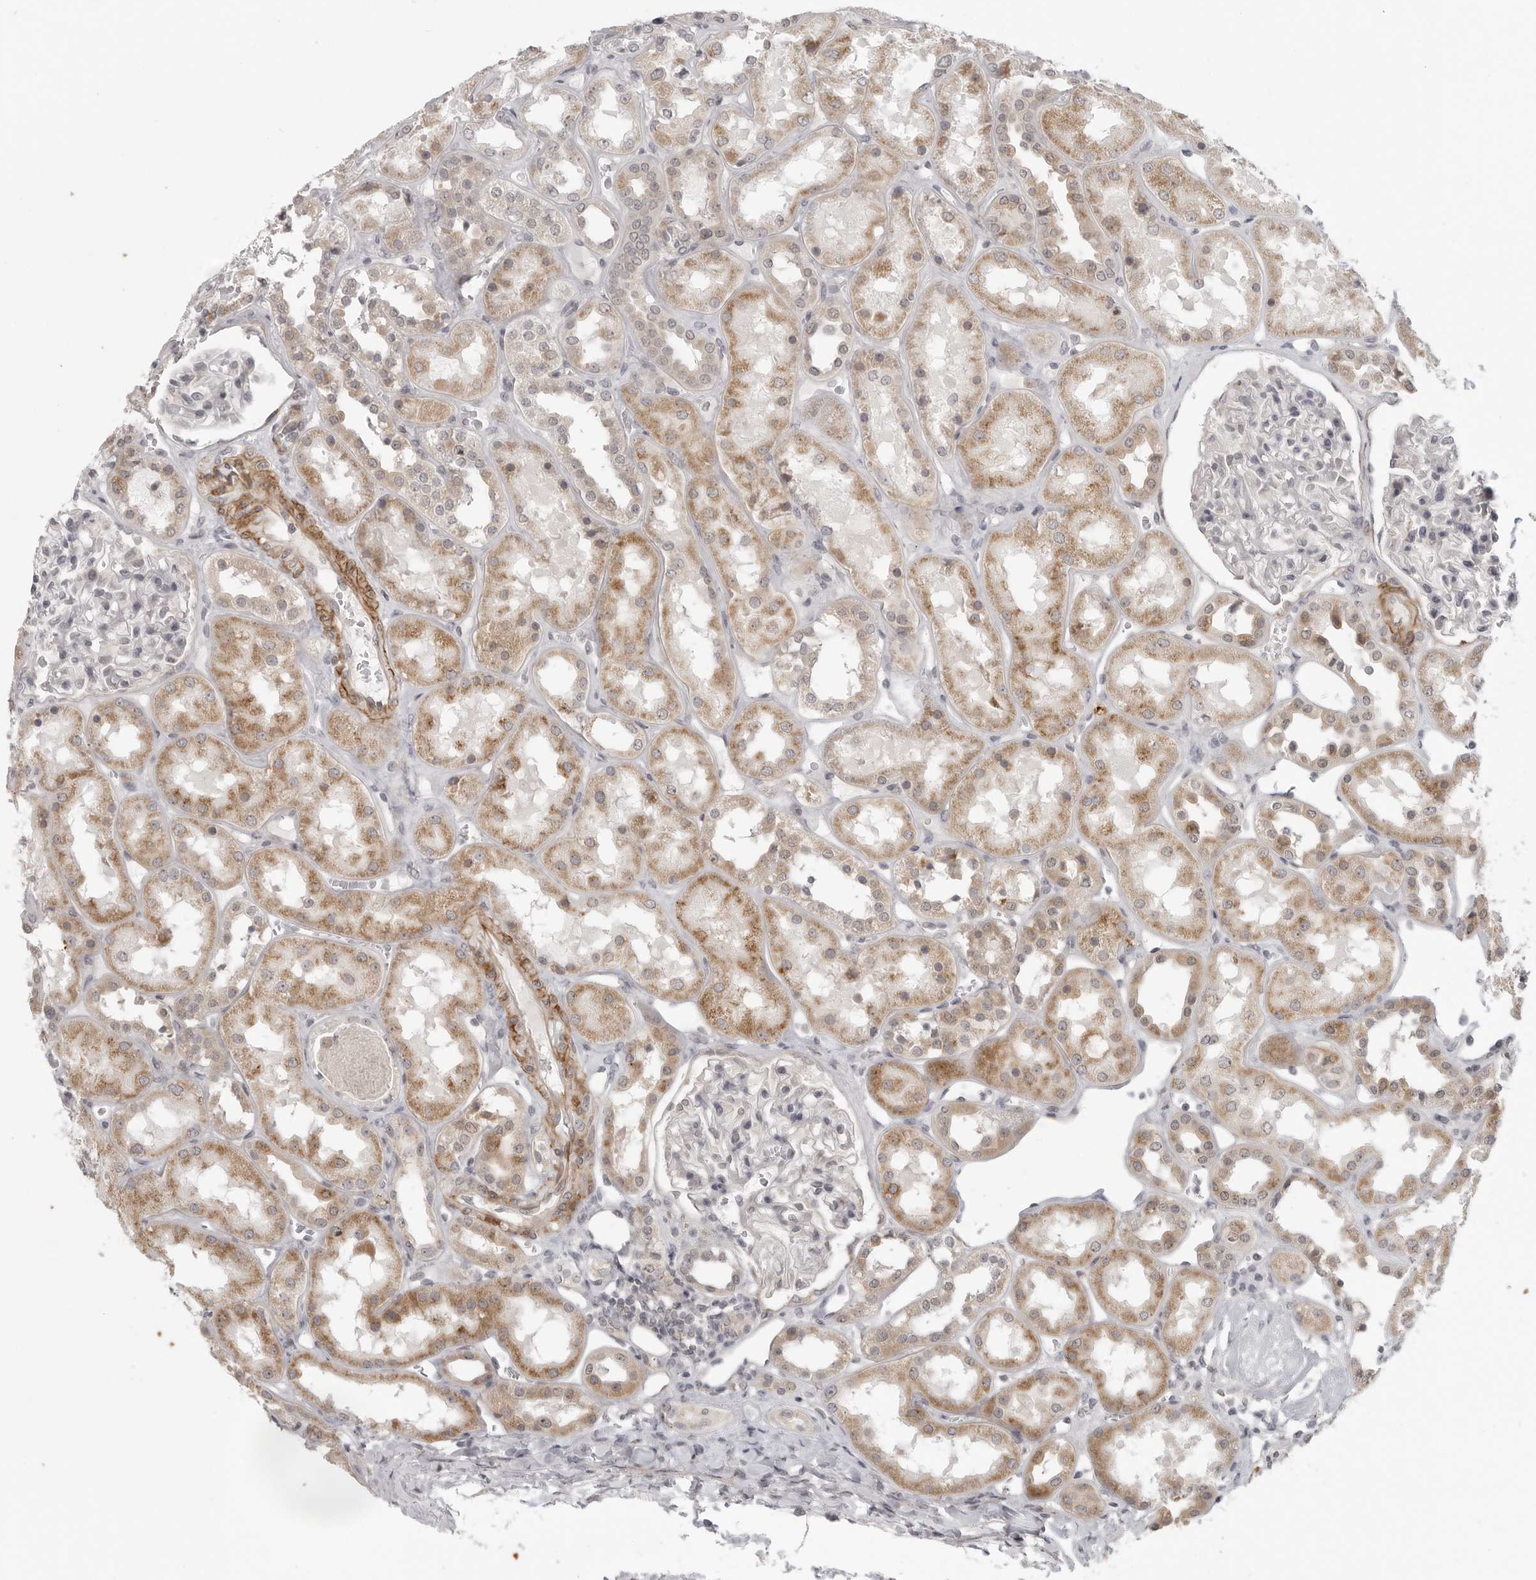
{"staining": {"intensity": "weak", "quantity": "<25%", "location": "nuclear"}, "tissue": "kidney", "cell_type": "Cells in glomeruli", "image_type": "normal", "snomed": [{"axis": "morphology", "description": "Normal tissue, NOS"}, {"axis": "topography", "description": "Kidney"}], "caption": "Kidney stained for a protein using immunohistochemistry (IHC) shows no expression cells in glomeruli.", "gene": "TUT4", "patient": {"sex": "male", "age": 70}}